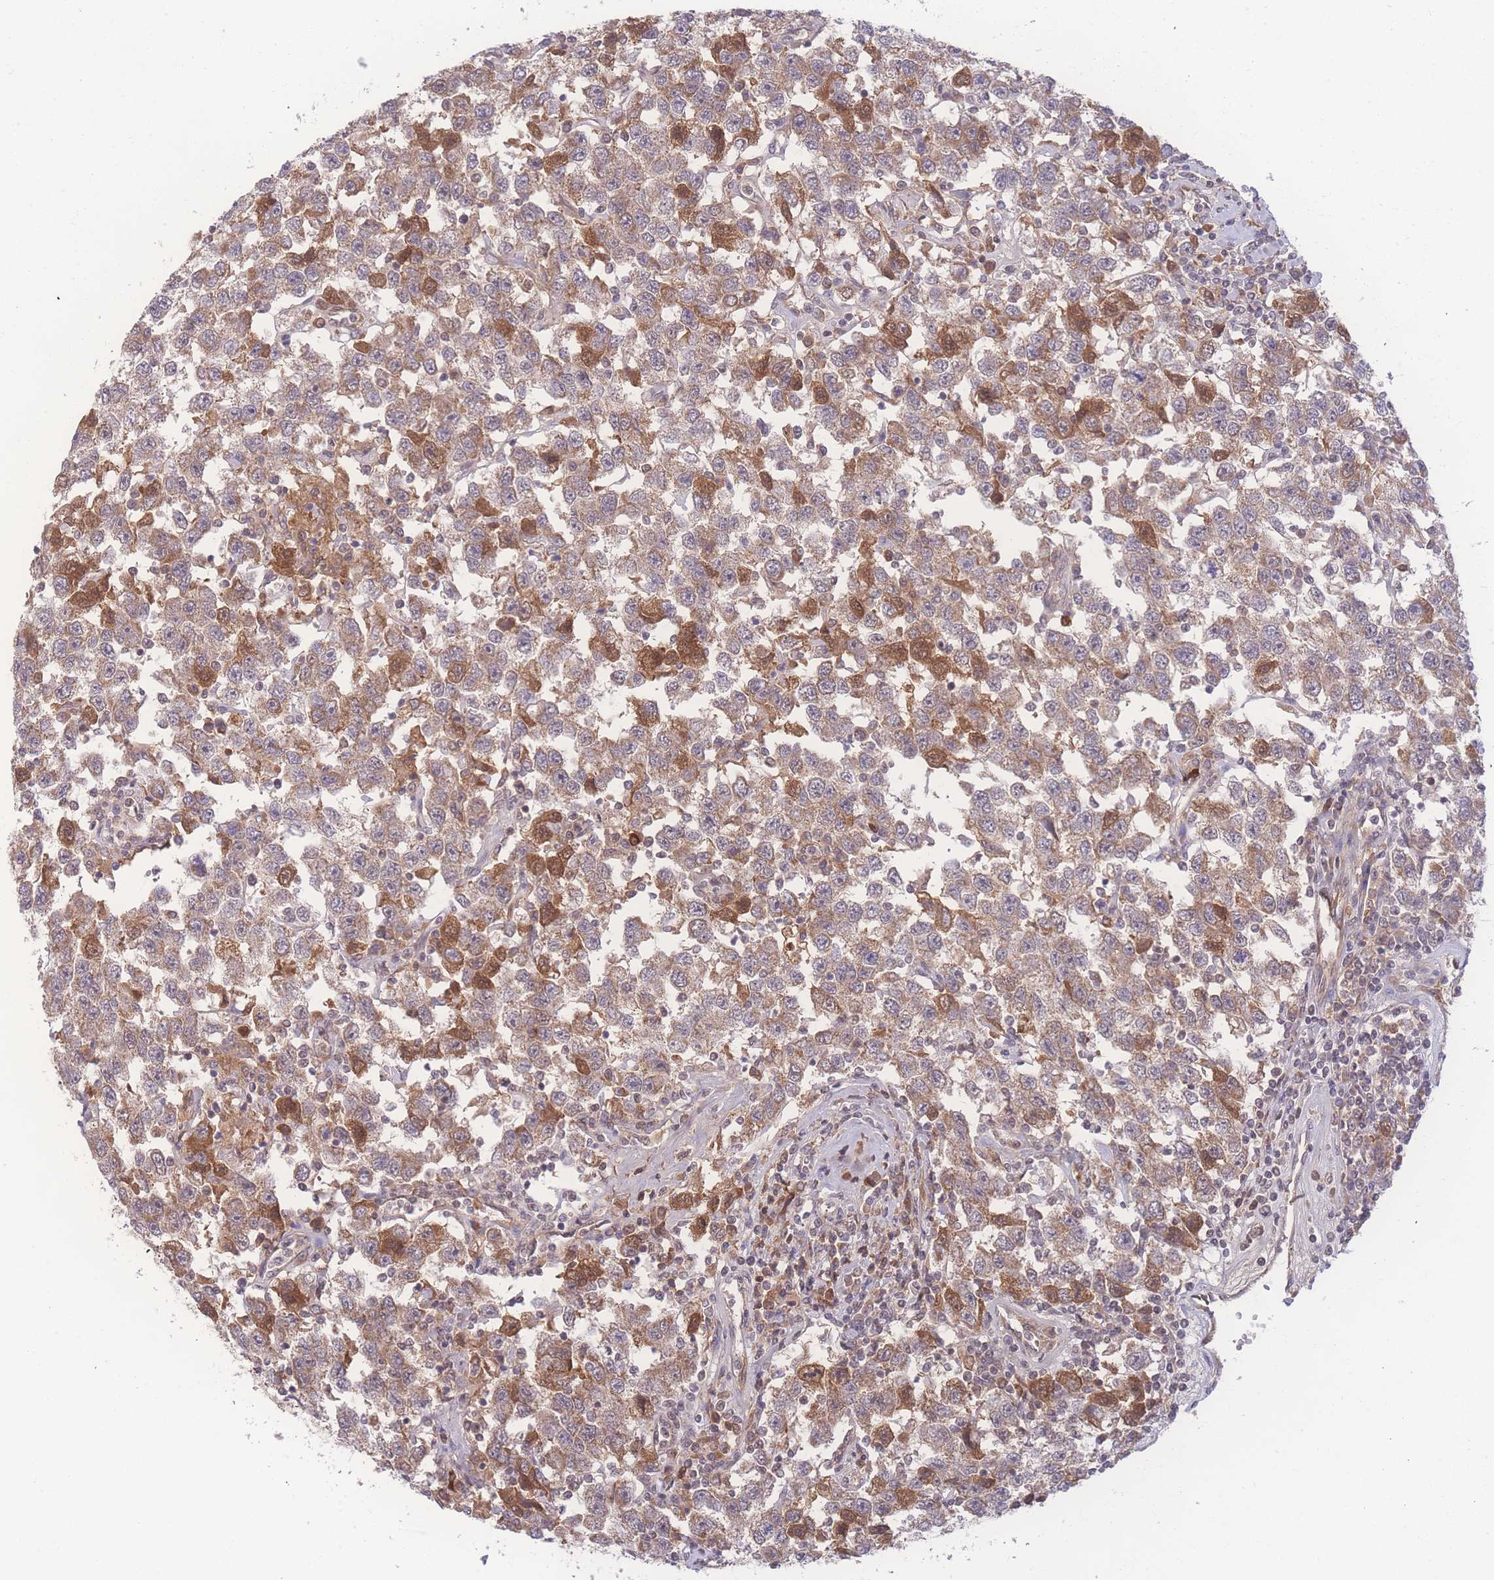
{"staining": {"intensity": "moderate", "quantity": "25%-75%", "location": "cytoplasmic/membranous"}, "tissue": "testis cancer", "cell_type": "Tumor cells", "image_type": "cancer", "snomed": [{"axis": "morphology", "description": "Seminoma, NOS"}, {"axis": "topography", "description": "Testis"}], "caption": "Approximately 25%-75% of tumor cells in human testis seminoma exhibit moderate cytoplasmic/membranous protein positivity as visualized by brown immunohistochemical staining.", "gene": "RAVER1", "patient": {"sex": "male", "age": 41}}